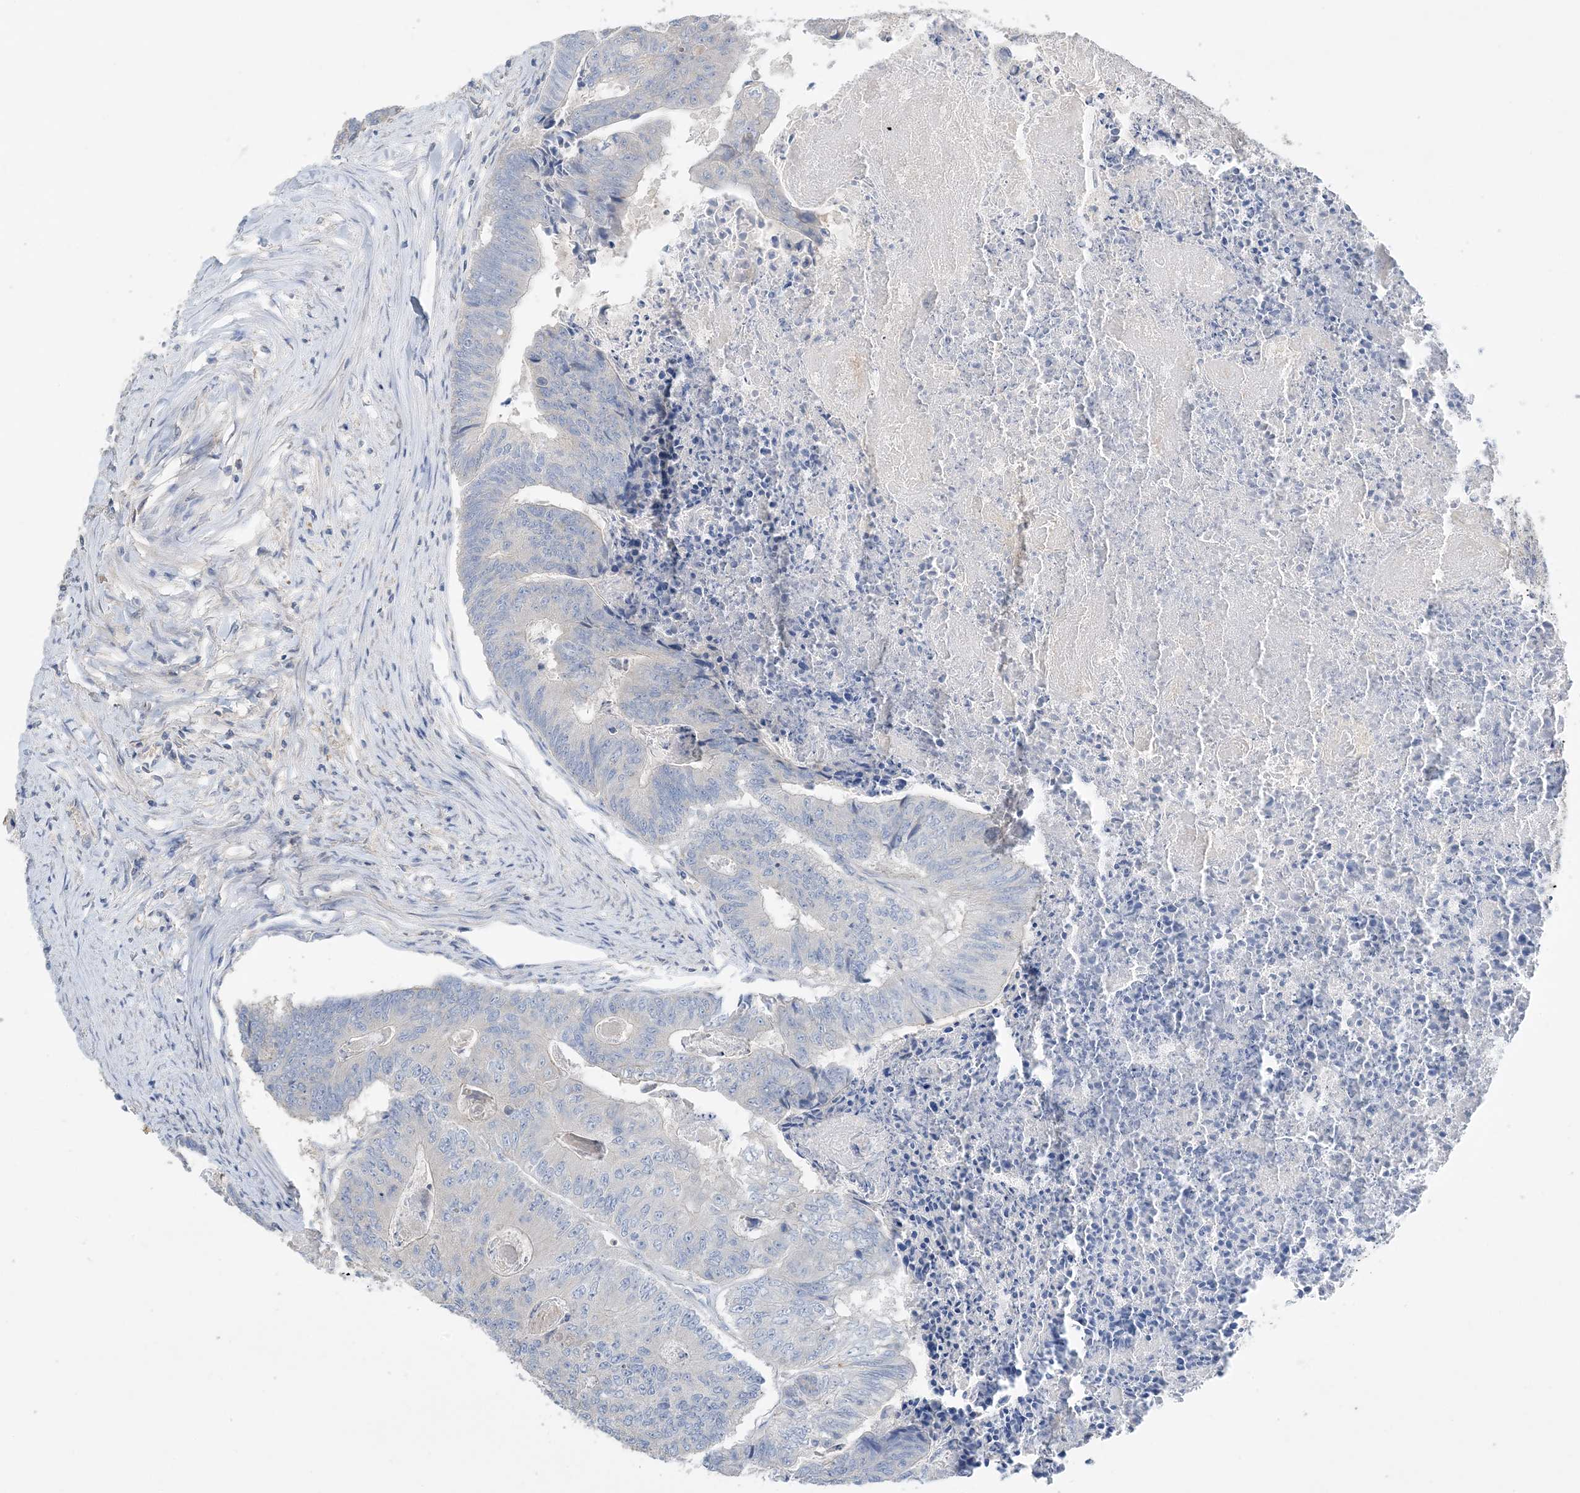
{"staining": {"intensity": "negative", "quantity": "none", "location": "none"}, "tissue": "colorectal cancer", "cell_type": "Tumor cells", "image_type": "cancer", "snomed": [{"axis": "morphology", "description": "Adenocarcinoma, NOS"}, {"axis": "topography", "description": "Colon"}], "caption": "DAB (3,3'-diaminobenzidine) immunohistochemical staining of human colorectal adenocarcinoma exhibits no significant staining in tumor cells.", "gene": "KPRP", "patient": {"sex": "female", "age": 67}}